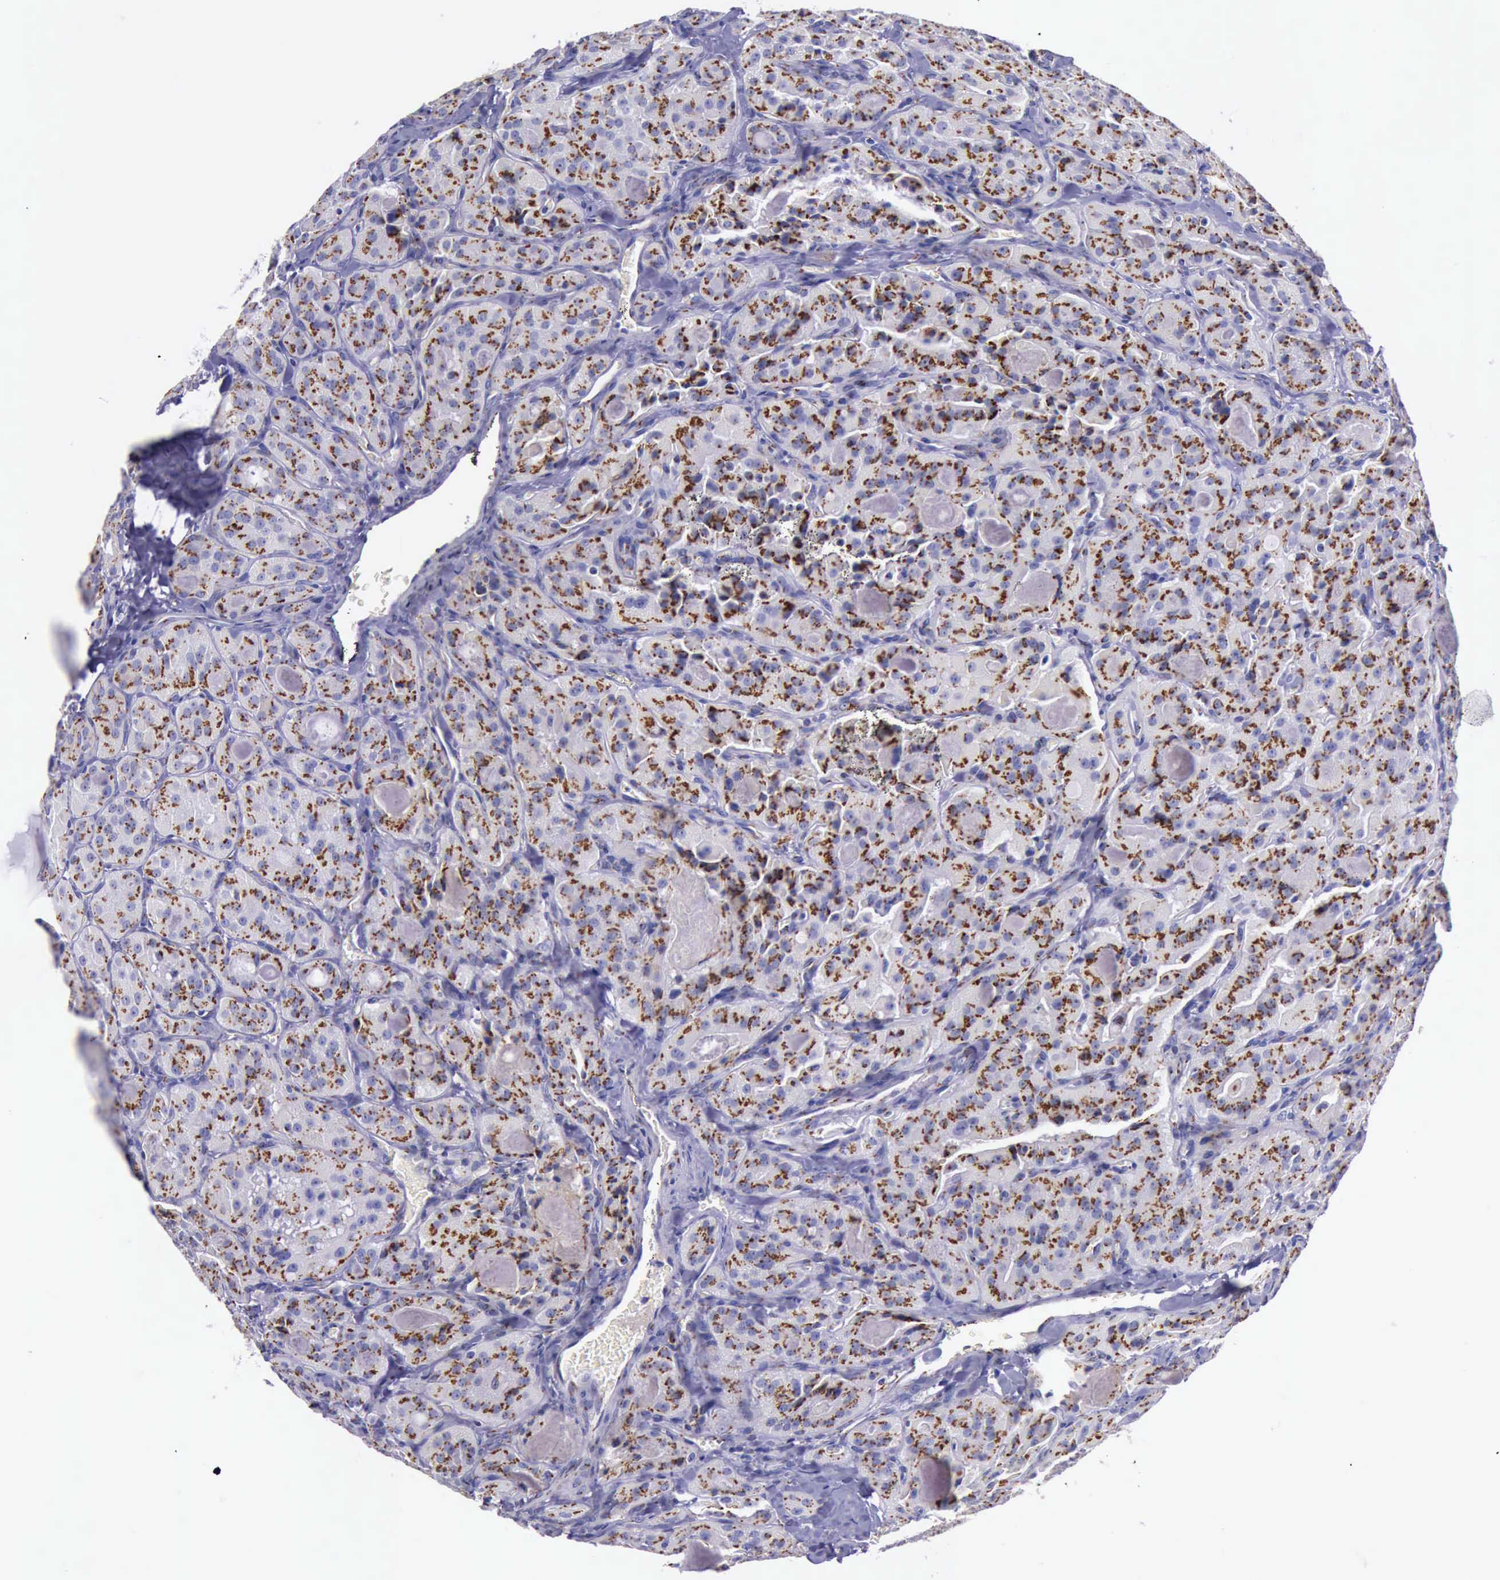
{"staining": {"intensity": "strong", "quantity": ">75%", "location": "cytoplasmic/membranous"}, "tissue": "thyroid cancer", "cell_type": "Tumor cells", "image_type": "cancer", "snomed": [{"axis": "morphology", "description": "Carcinoma, NOS"}, {"axis": "topography", "description": "Thyroid gland"}], "caption": "IHC photomicrograph of human carcinoma (thyroid) stained for a protein (brown), which demonstrates high levels of strong cytoplasmic/membranous staining in approximately >75% of tumor cells.", "gene": "GOLGA5", "patient": {"sex": "male", "age": 76}}